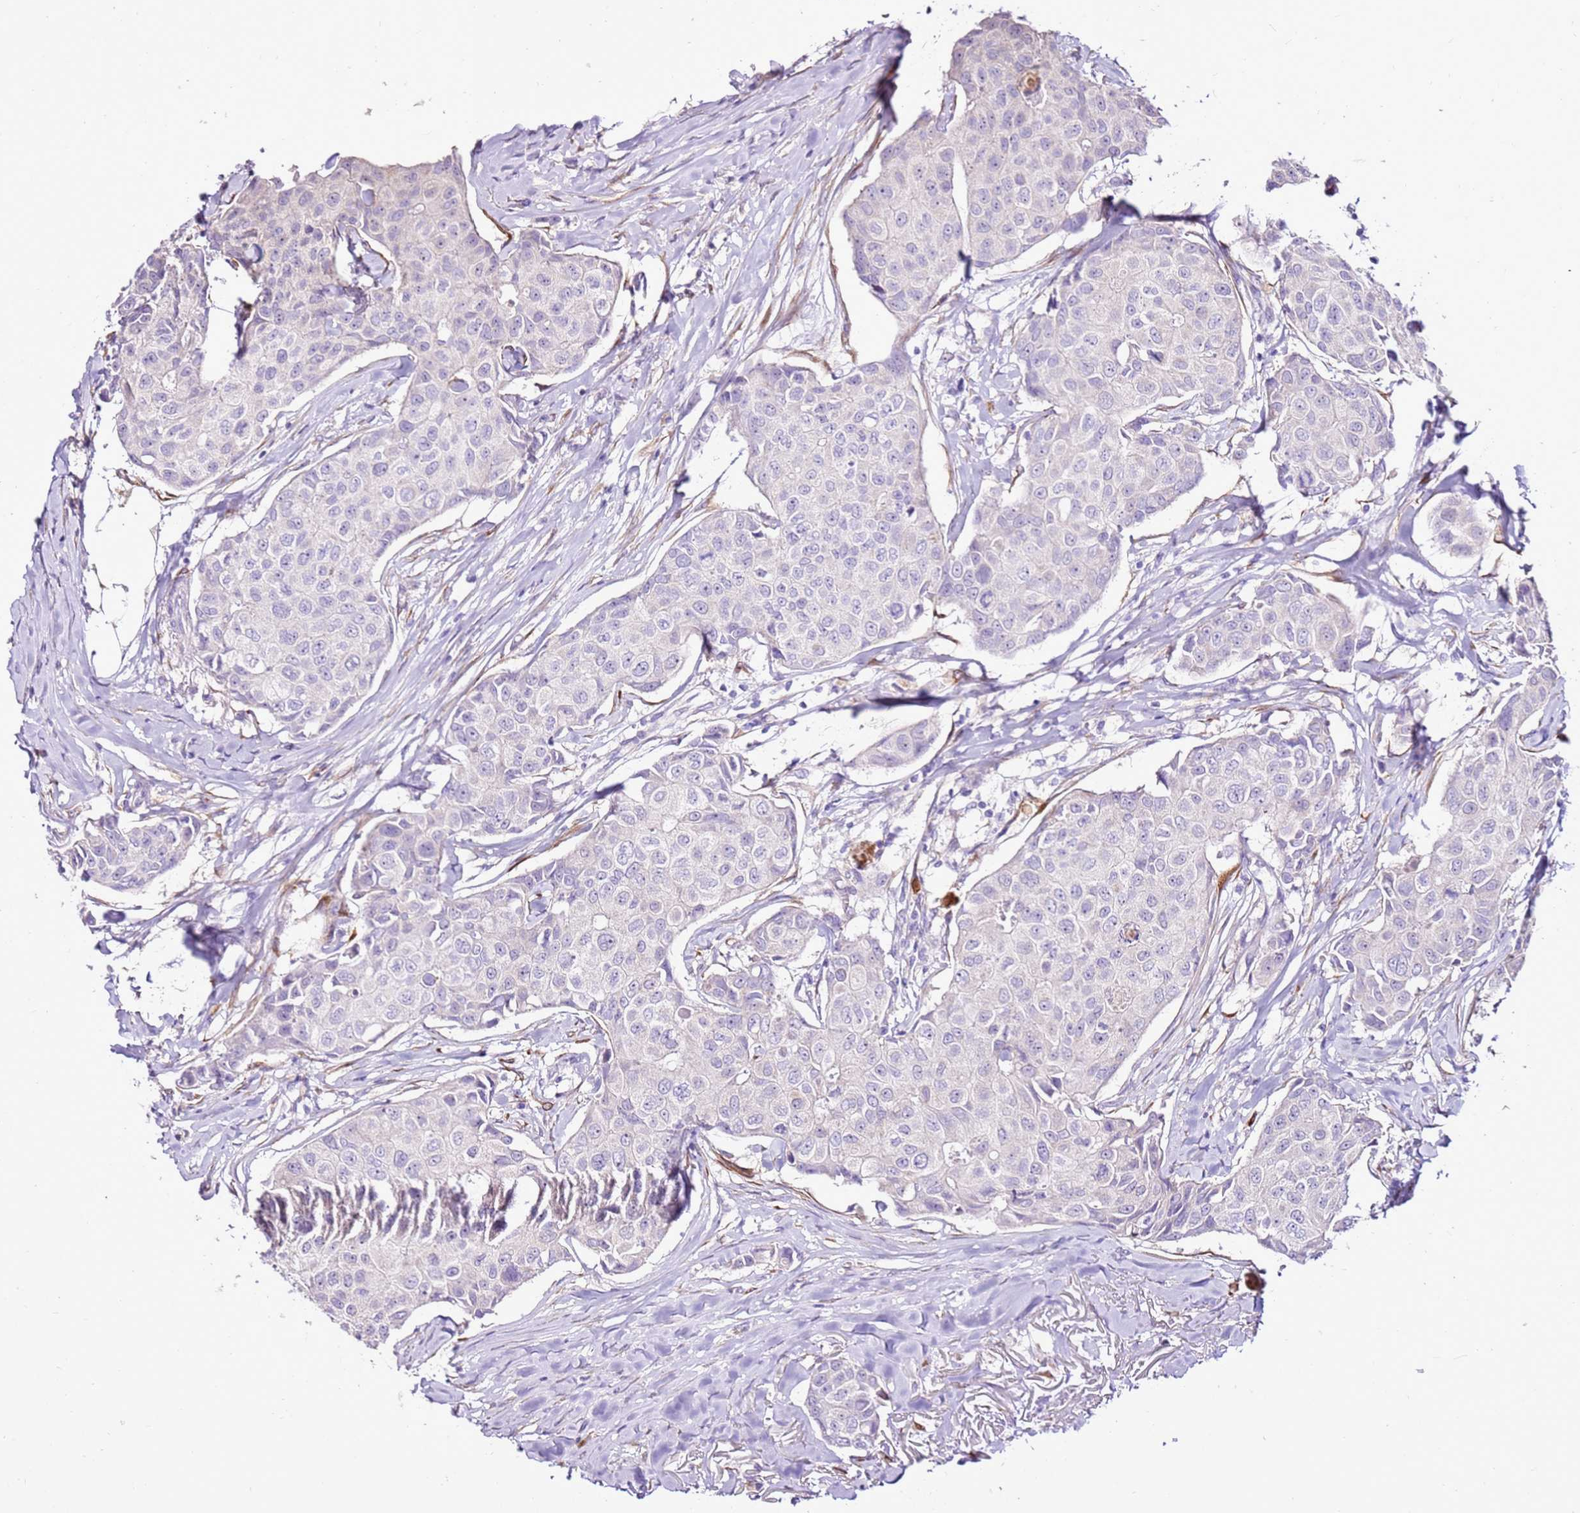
{"staining": {"intensity": "negative", "quantity": "none", "location": "none"}, "tissue": "breast cancer", "cell_type": "Tumor cells", "image_type": "cancer", "snomed": [{"axis": "morphology", "description": "Duct carcinoma"}, {"axis": "topography", "description": "Breast"}], "caption": "Immunohistochemistry photomicrograph of neoplastic tissue: human breast cancer (infiltrating ductal carcinoma) stained with DAB (3,3'-diaminobenzidine) displays no significant protein staining in tumor cells.", "gene": "SLC38A5", "patient": {"sex": "female", "age": 80}}